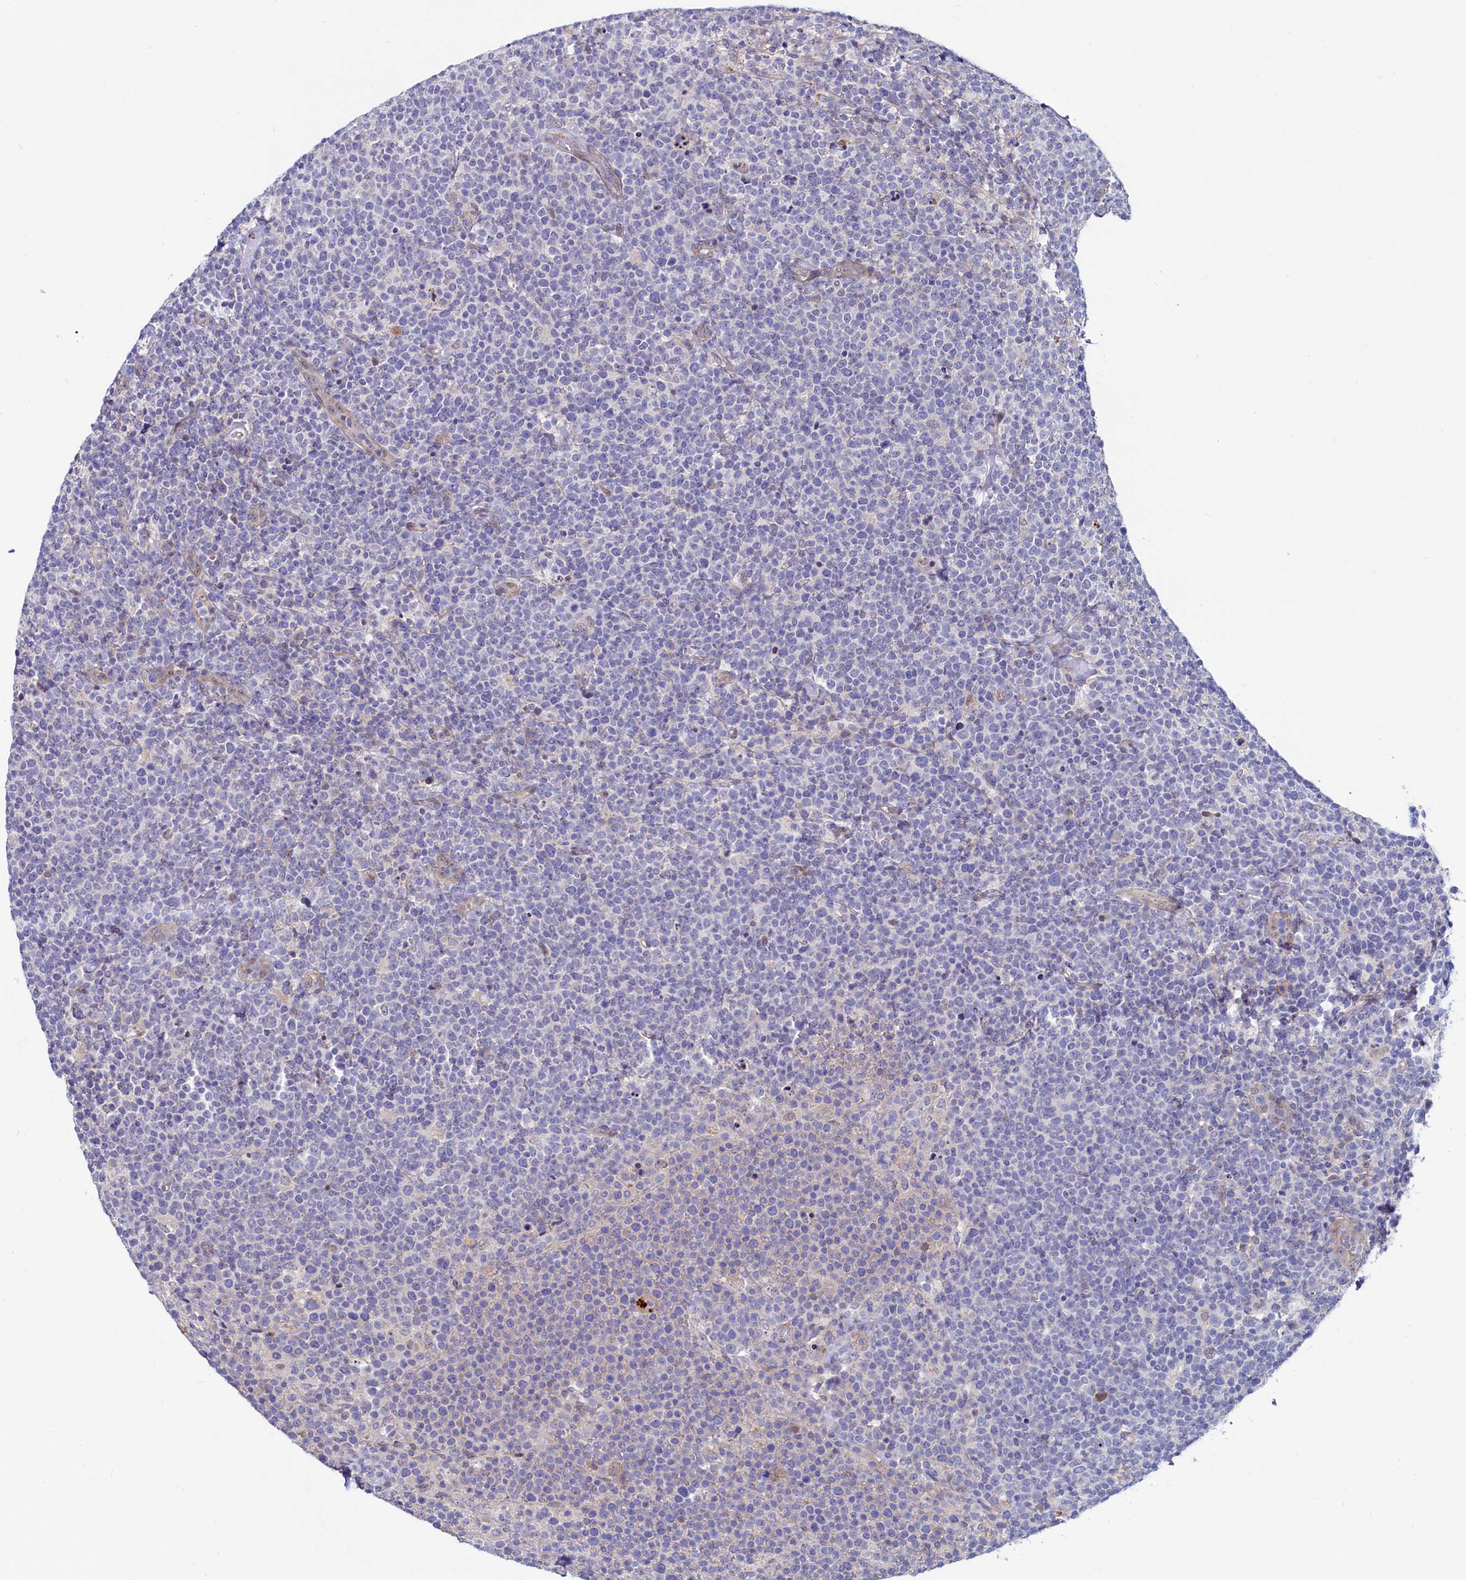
{"staining": {"intensity": "negative", "quantity": "none", "location": "none"}, "tissue": "lymphoma", "cell_type": "Tumor cells", "image_type": "cancer", "snomed": [{"axis": "morphology", "description": "Malignant lymphoma, non-Hodgkin's type, High grade"}, {"axis": "topography", "description": "Lymph node"}], "caption": "Tumor cells show no significant protein expression in lymphoma.", "gene": "ASTE1", "patient": {"sex": "male", "age": 61}}